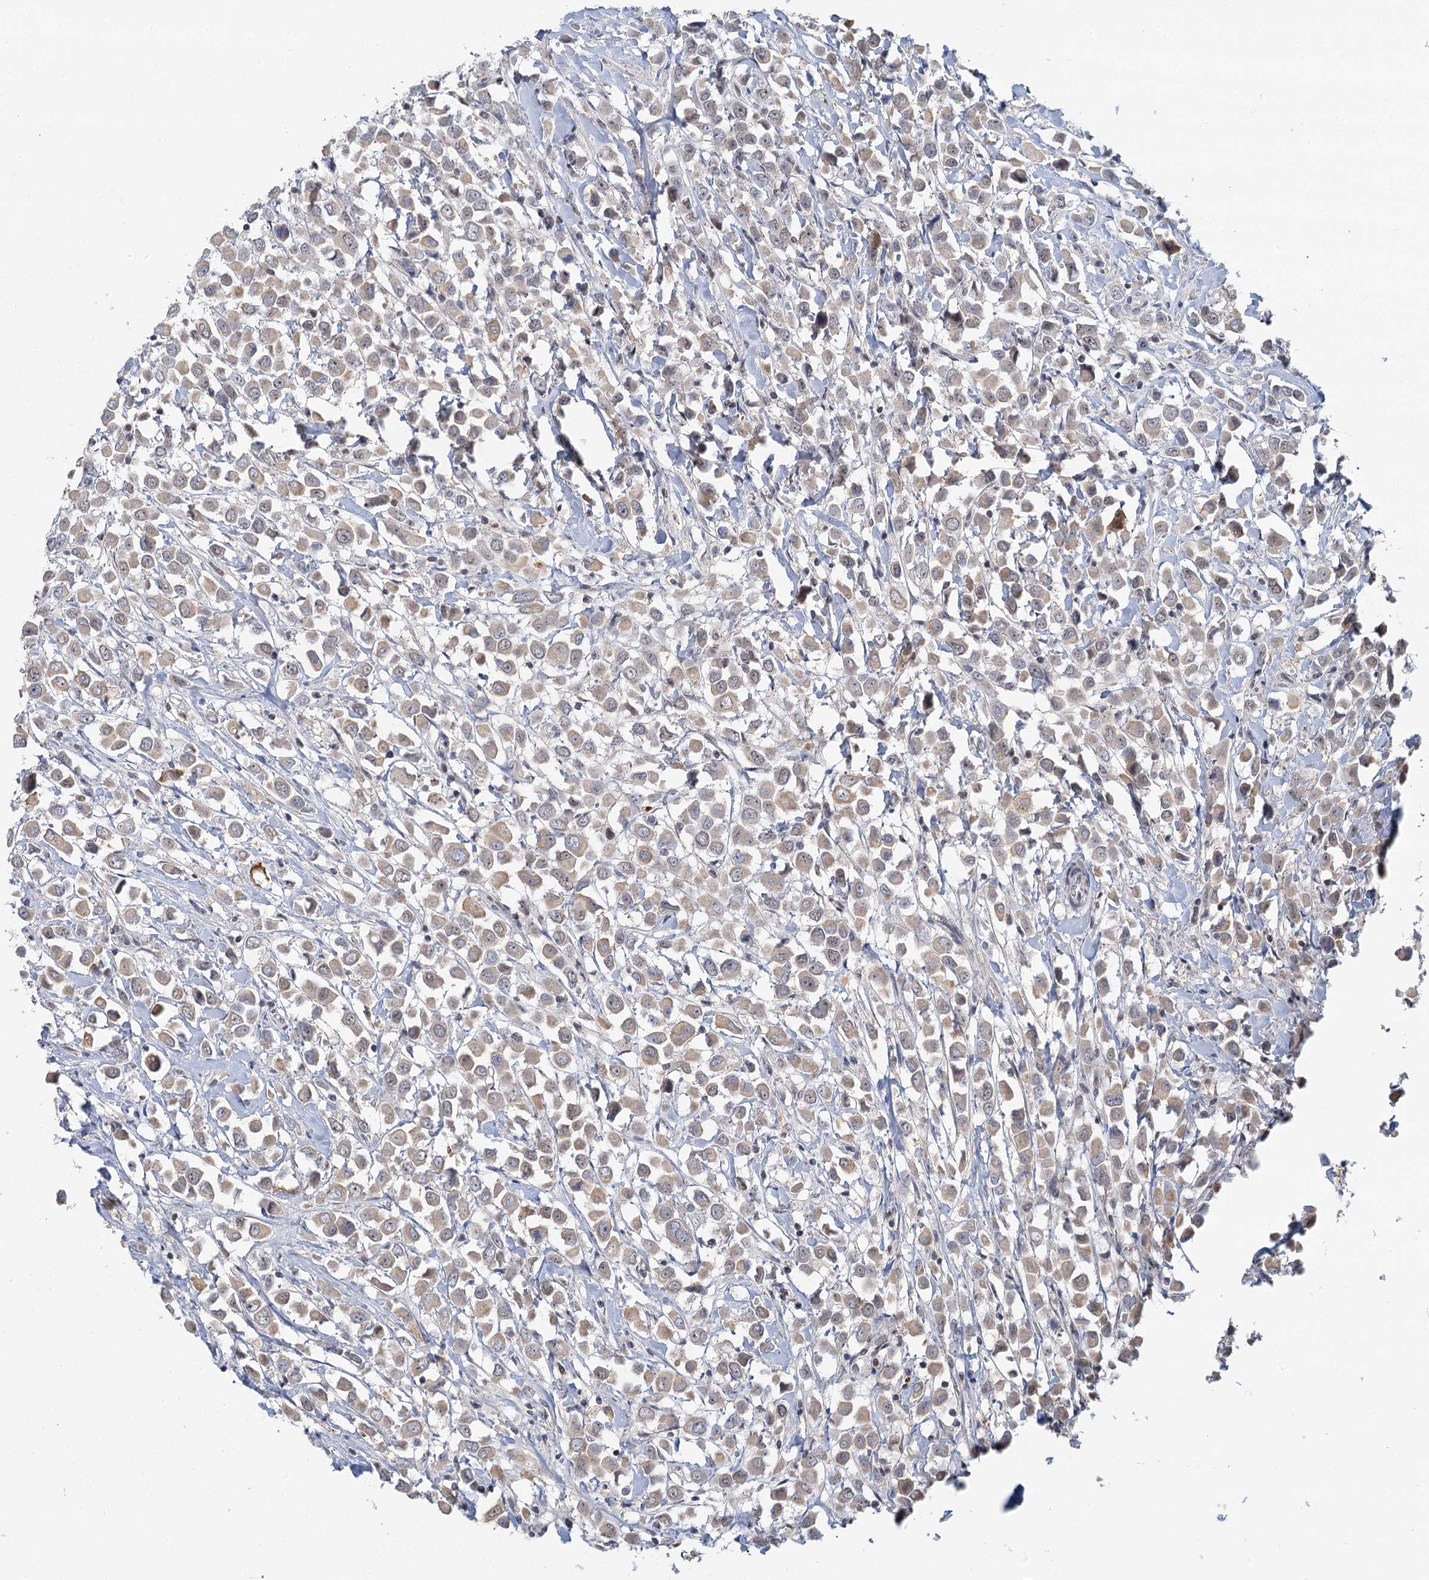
{"staining": {"intensity": "weak", "quantity": "25%-75%", "location": "cytoplasmic/membranous"}, "tissue": "breast cancer", "cell_type": "Tumor cells", "image_type": "cancer", "snomed": [{"axis": "morphology", "description": "Duct carcinoma"}, {"axis": "topography", "description": "Breast"}], "caption": "There is low levels of weak cytoplasmic/membranous staining in tumor cells of breast cancer (intraductal carcinoma), as demonstrated by immunohistochemical staining (brown color).", "gene": "GPATCH11", "patient": {"sex": "female", "age": 61}}